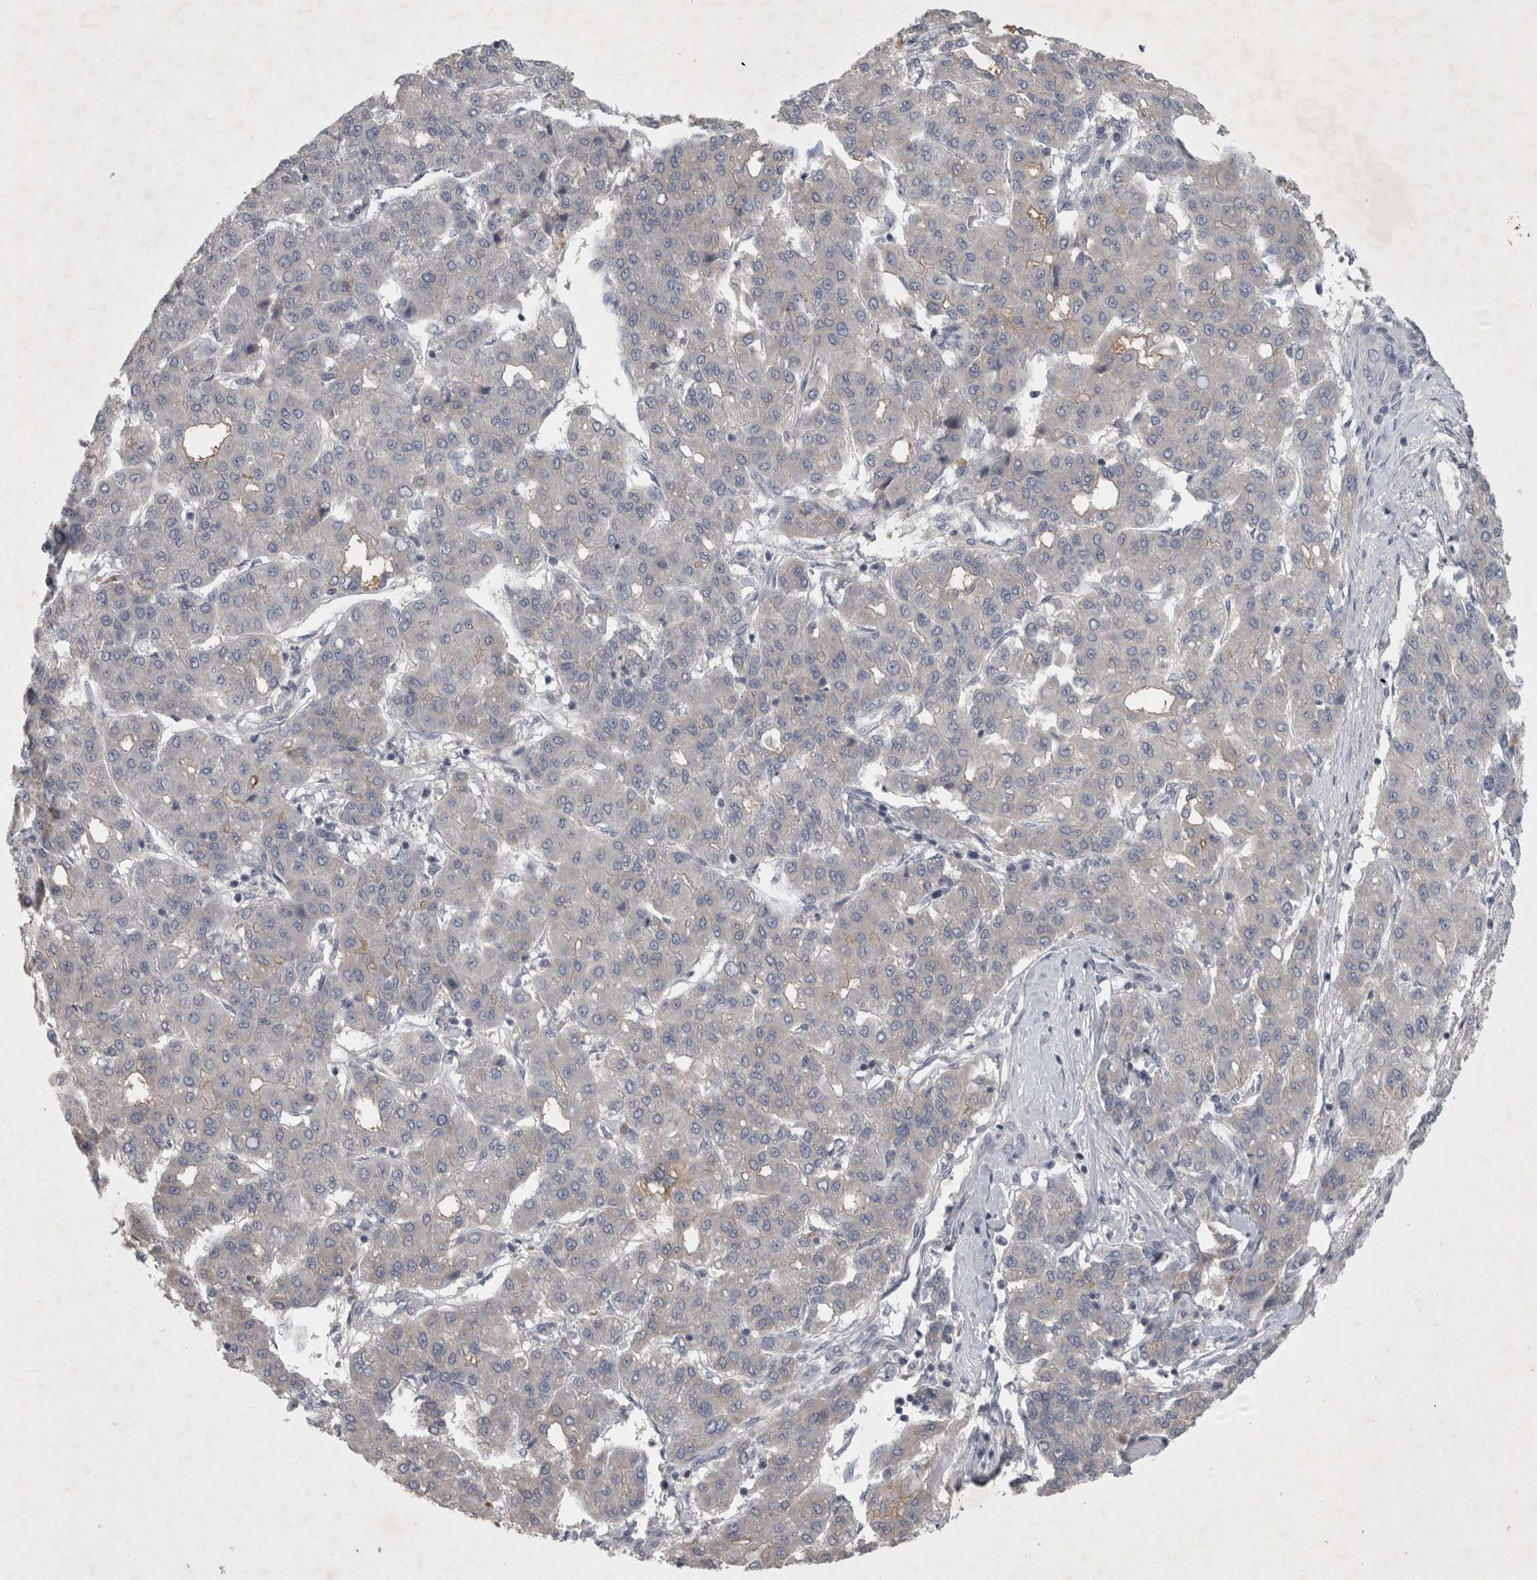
{"staining": {"intensity": "negative", "quantity": "none", "location": "none"}, "tissue": "liver cancer", "cell_type": "Tumor cells", "image_type": "cancer", "snomed": [{"axis": "morphology", "description": "Carcinoma, Hepatocellular, NOS"}, {"axis": "topography", "description": "Liver"}], "caption": "The histopathology image demonstrates no staining of tumor cells in hepatocellular carcinoma (liver).", "gene": "ENPP7", "patient": {"sex": "male", "age": 65}}